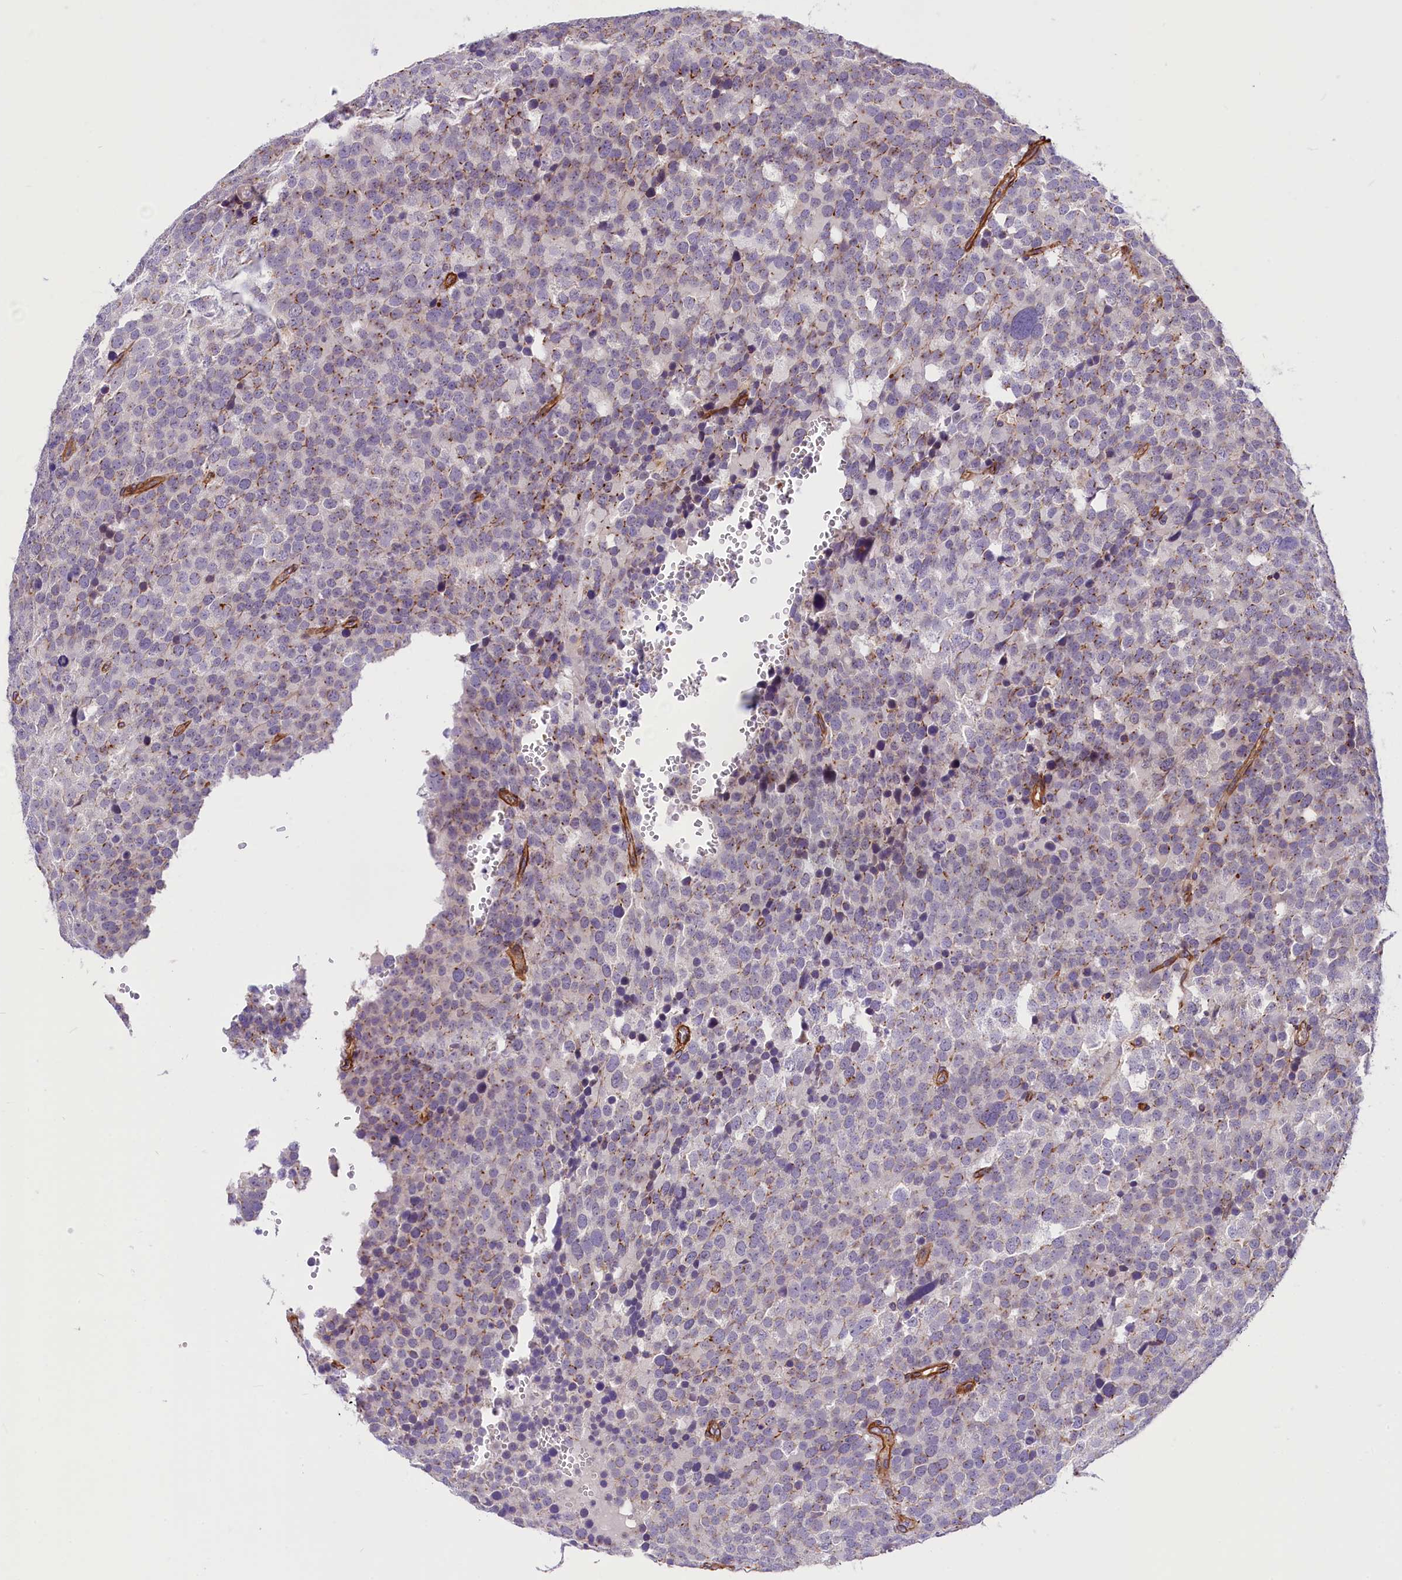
{"staining": {"intensity": "negative", "quantity": "none", "location": "none"}, "tissue": "testis cancer", "cell_type": "Tumor cells", "image_type": "cancer", "snomed": [{"axis": "morphology", "description": "Seminoma, NOS"}, {"axis": "topography", "description": "Testis"}], "caption": "Histopathology image shows no significant protein positivity in tumor cells of seminoma (testis).", "gene": "MED20", "patient": {"sex": "male", "age": 71}}